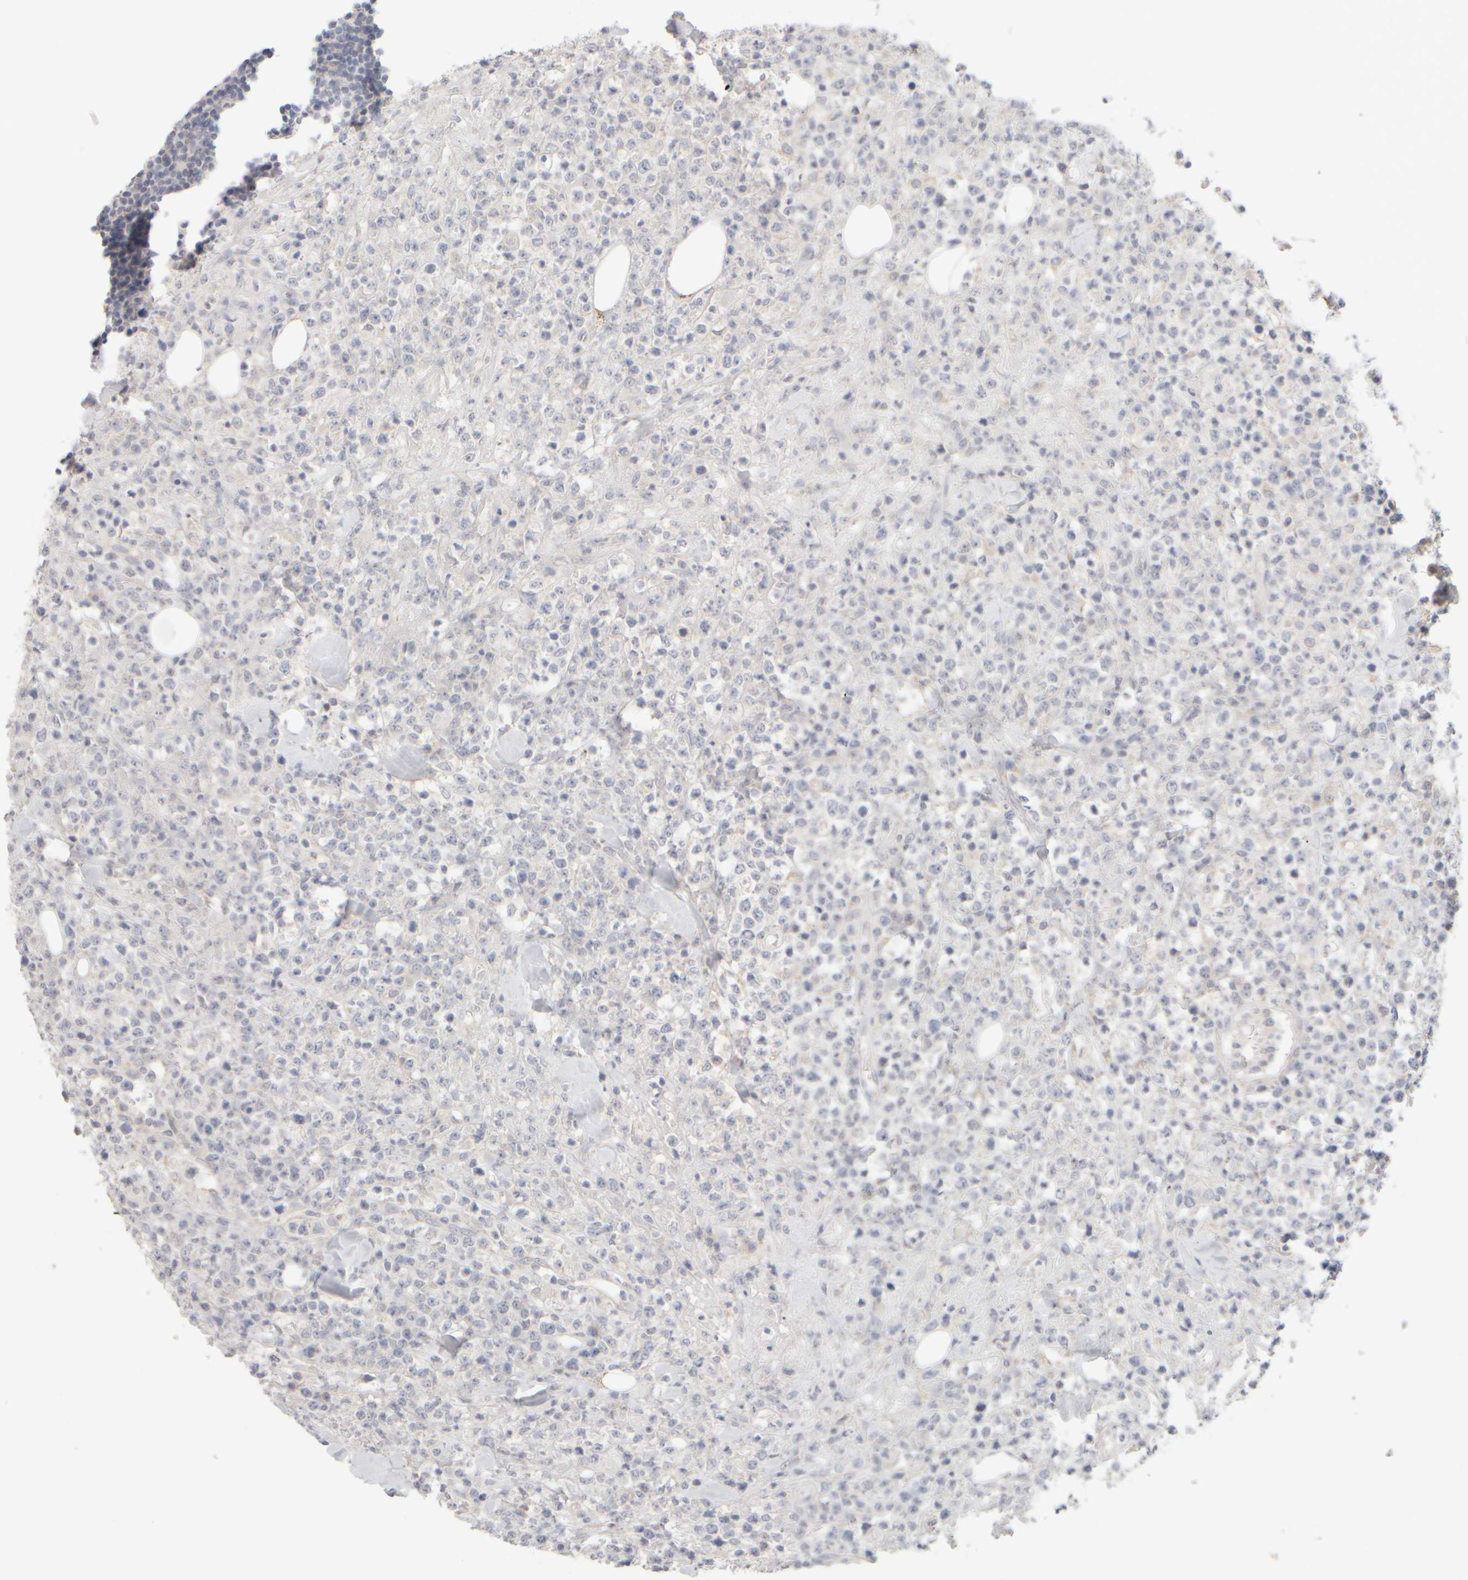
{"staining": {"intensity": "negative", "quantity": "none", "location": "none"}, "tissue": "lymphoma", "cell_type": "Tumor cells", "image_type": "cancer", "snomed": [{"axis": "morphology", "description": "Malignant lymphoma, non-Hodgkin's type, High grade"}, {"axis": "topography", "description": "Colon"}], "caption": "High magnification brightfield microscopy of malignant lymphoma, non-Hodgkin's type (high-grade) stained with DAB (3,3'-diaminobenzidine) (brown) and counterstained with hematoxylin (blue): tumor cells show no significant staining.", "gene": "ZNF112", "patient": {"sex": "female", "age": 53}}